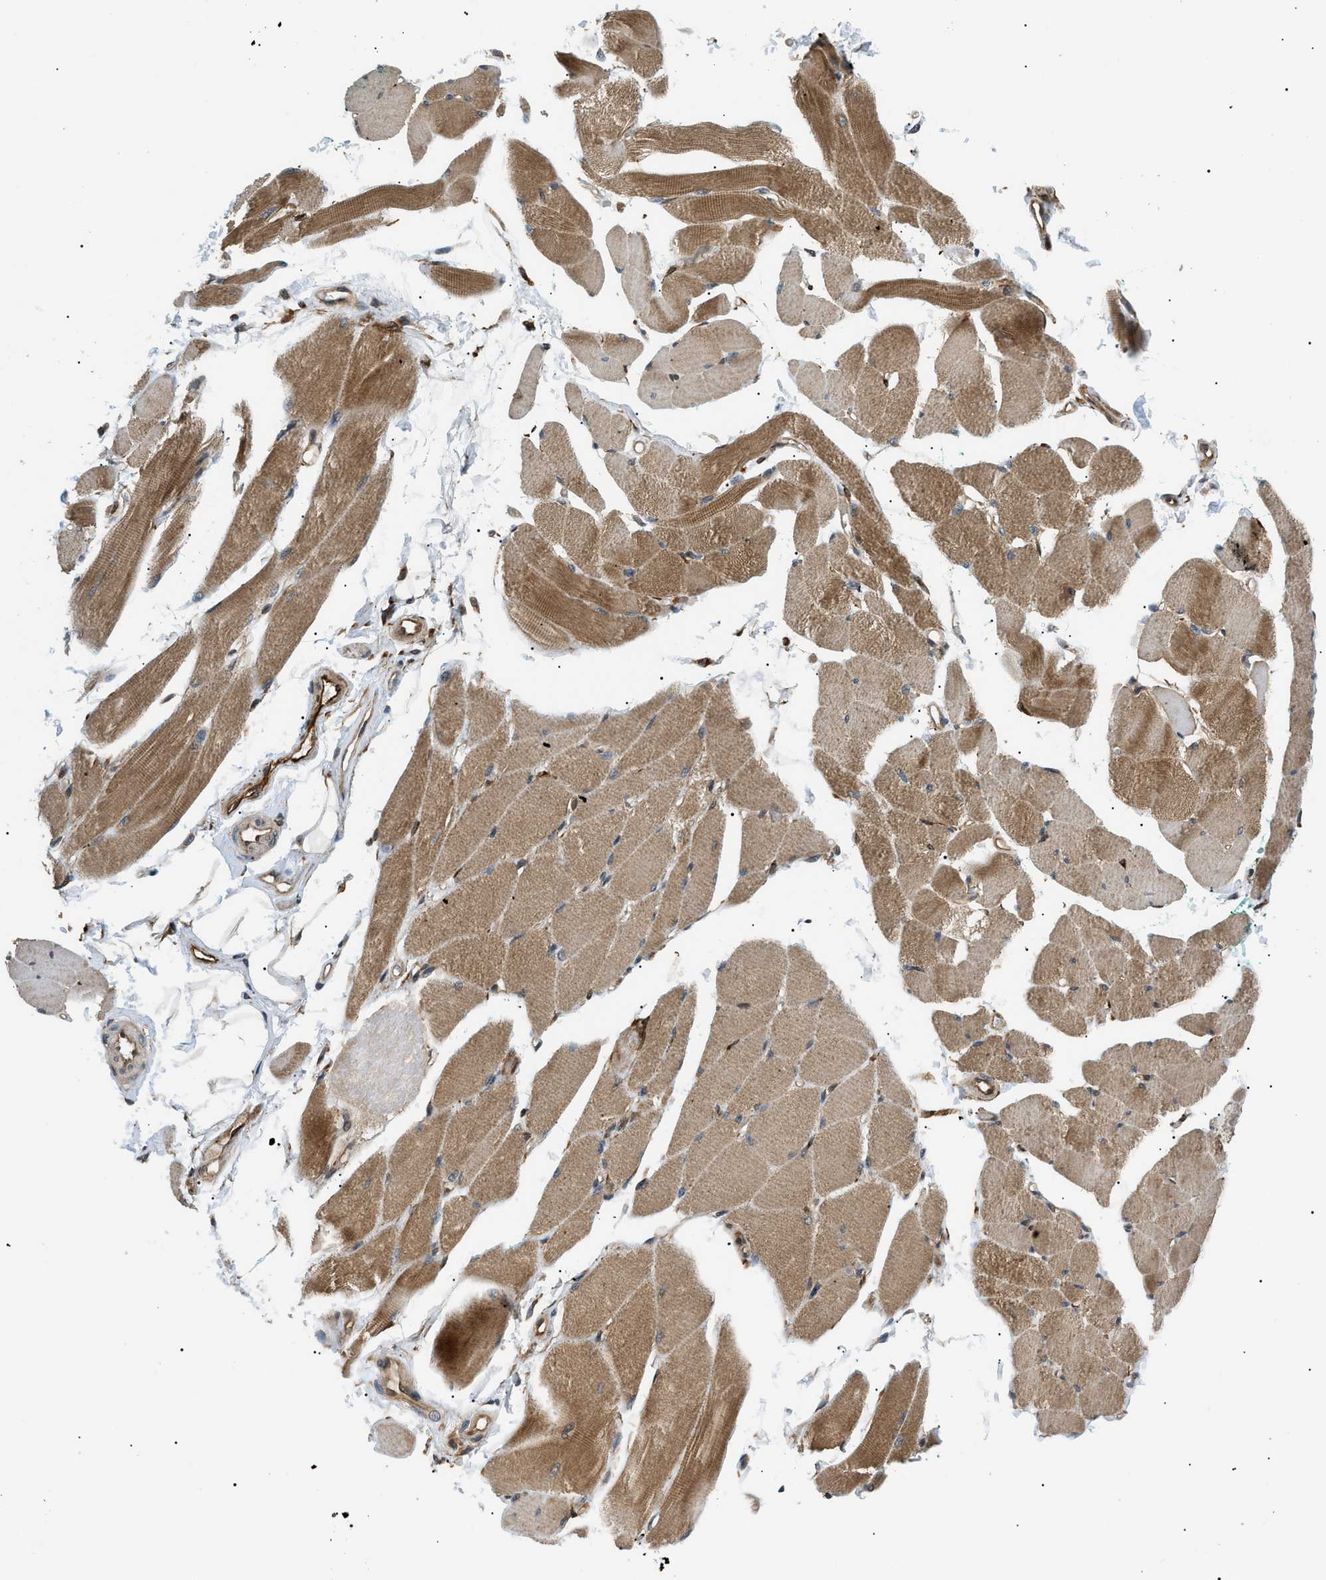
{"staining": {"intensity": "moderate", "quantity": ">75%", "location": "cytoplasmic/membranous"}, "tissue": "skeletal muscle", "cell_type": "Myocytes", "image_type": "normal", "snomed": [{"axis": "morphology", "description": "Normal tissue, NOS"}, {"axis": "topography", "description": "Skeletal muscle"}, {"axis": "topography", "description": "Peripheral nerve tissue"}], "caption": "IHC photomicrograph of normal human skeletal muscle stained for a protein (brown), which exhibits medium levels of moderate cytoplasmic/membranous staining in approximately >75% of myocytes.", "gene": "ATP6AP1", "patient": {"sex": "female", "age": 84}}